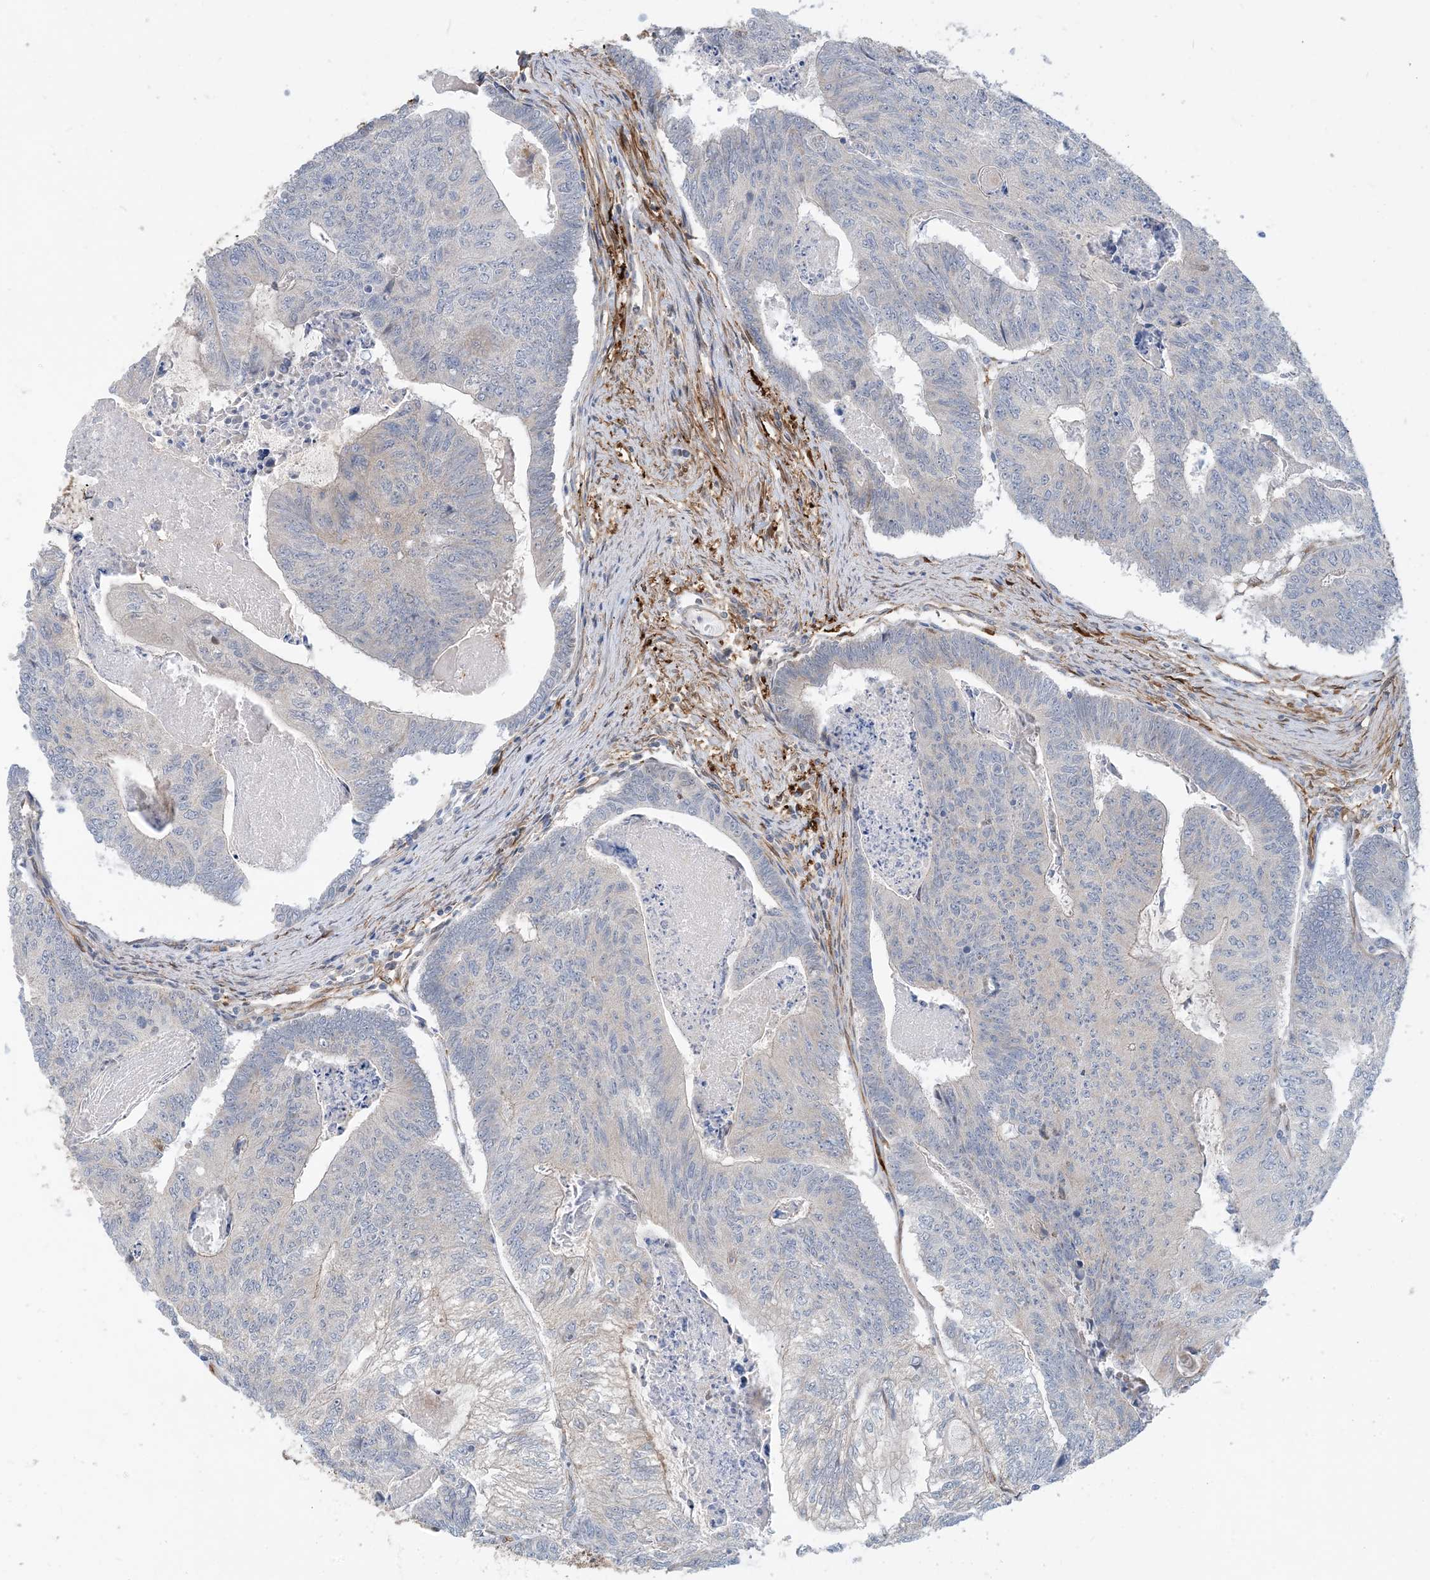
{"staining": {"intensity": "negative", "quantity": "none", "location": "none"}, "tissue": "colorectal cancer", "cell_type": "Tumor cells", "image_type": "cancer", "snomed": [{"axis": "morphology", "description": "Adenocarcinoma, NOS"}, {"axis": "topography", "description": "Colon"}], "caption": "This is an immunohistochemistry (IHC) image of human colorectal adenocarcinoma. There is no staining in tumor cells.", "gene": "EIF2A", "patient": {"sex": "female", "age": 67}}